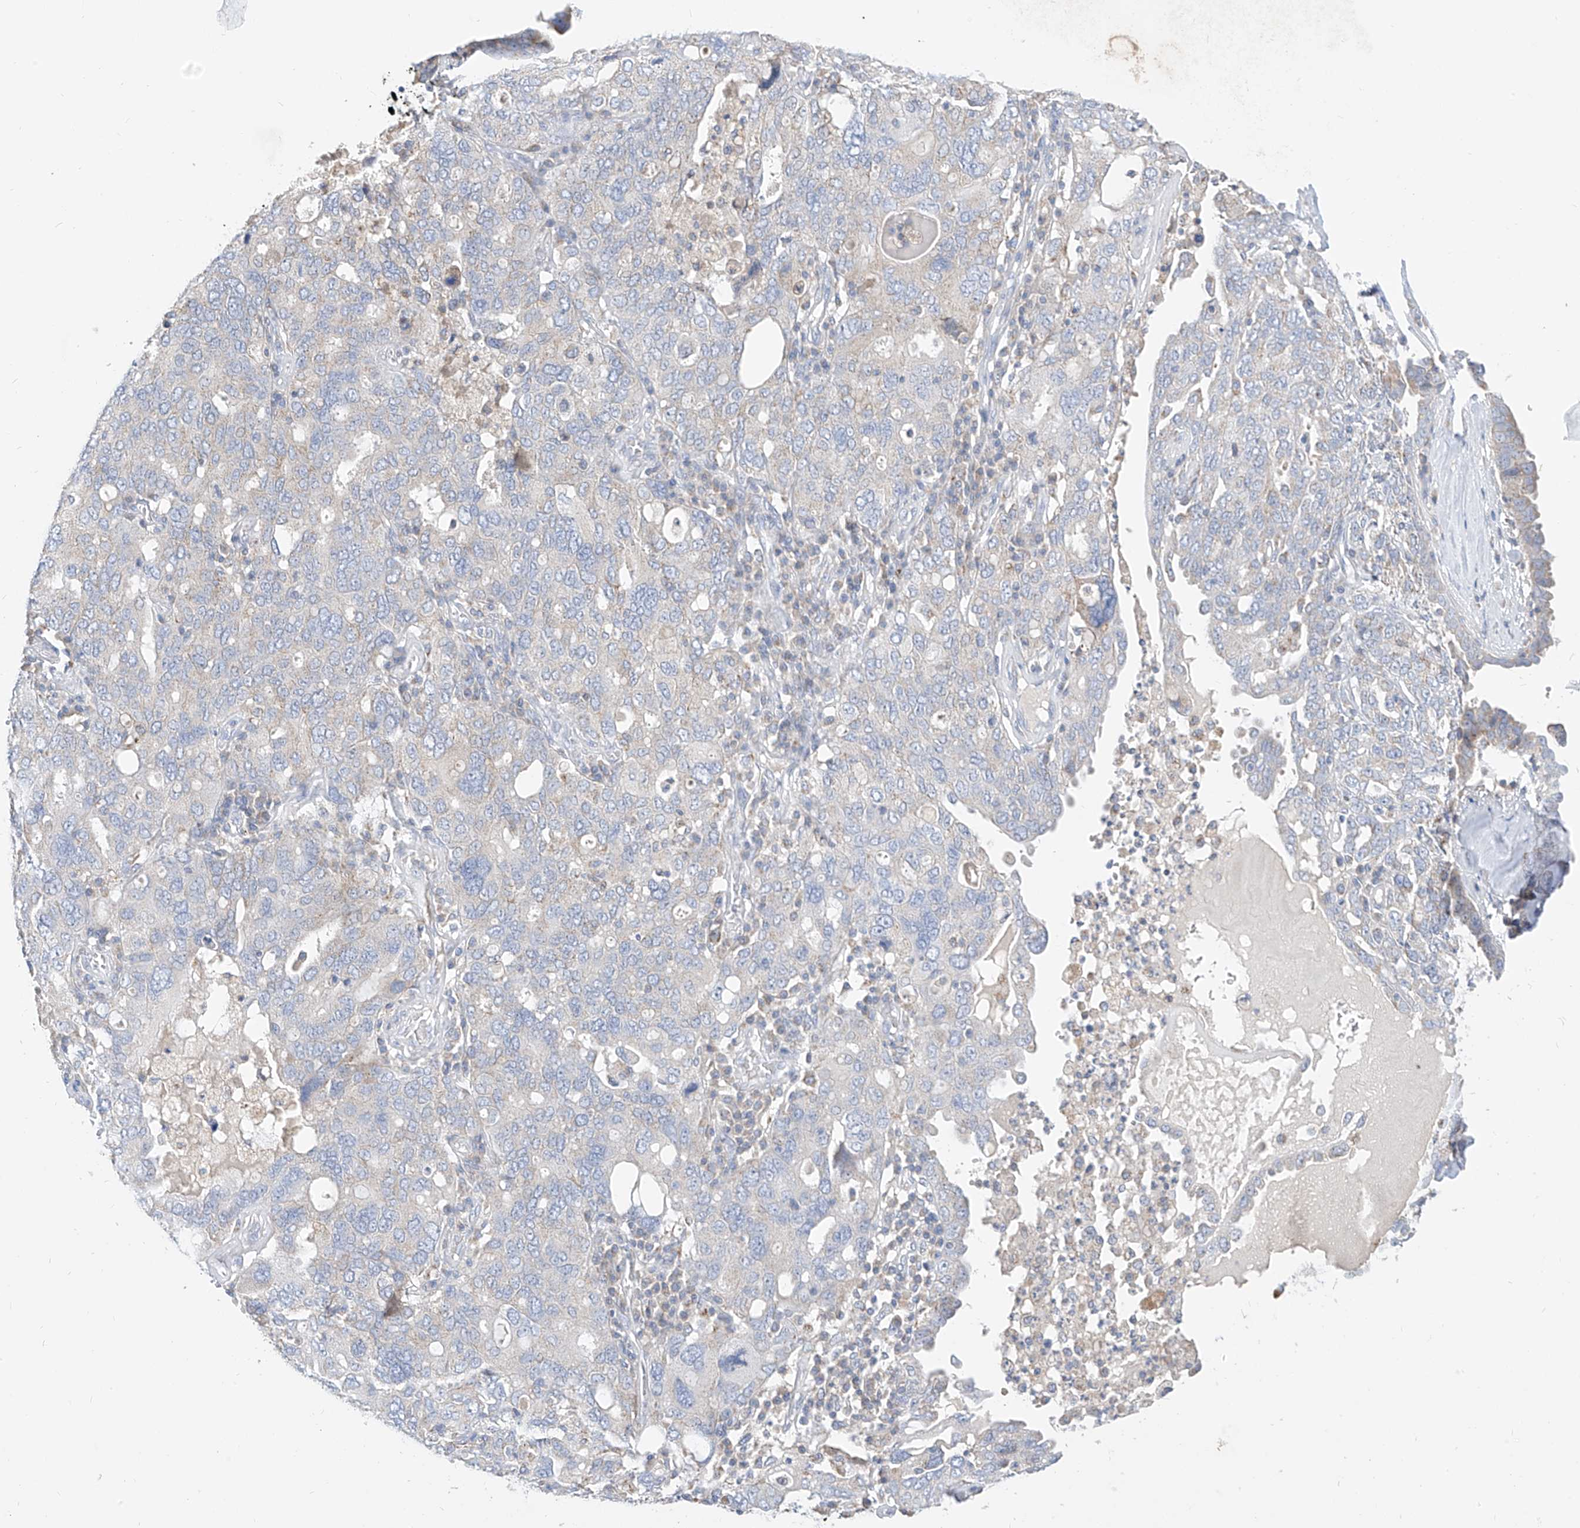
{"staining": {"intensity": "negative", "quantity": "none", "location": "none"}, "tissue": "ovarian cancer", "cell_type": "Tumor cells", "image_type": "cancer", "snomed": [{"axis": "morphology", "description": "Carcinoma, endometroid"}, {"axis": "topography", "description": "Ovary"}], "caption": "DAB (3,3'-diaminobenzidine) immunohistochemical staining of ovarian endometroid carcinoma displays no significant staining in tumor cells.", "gene": "RASA2", "patient": {"sex": "female", "age": 62}}